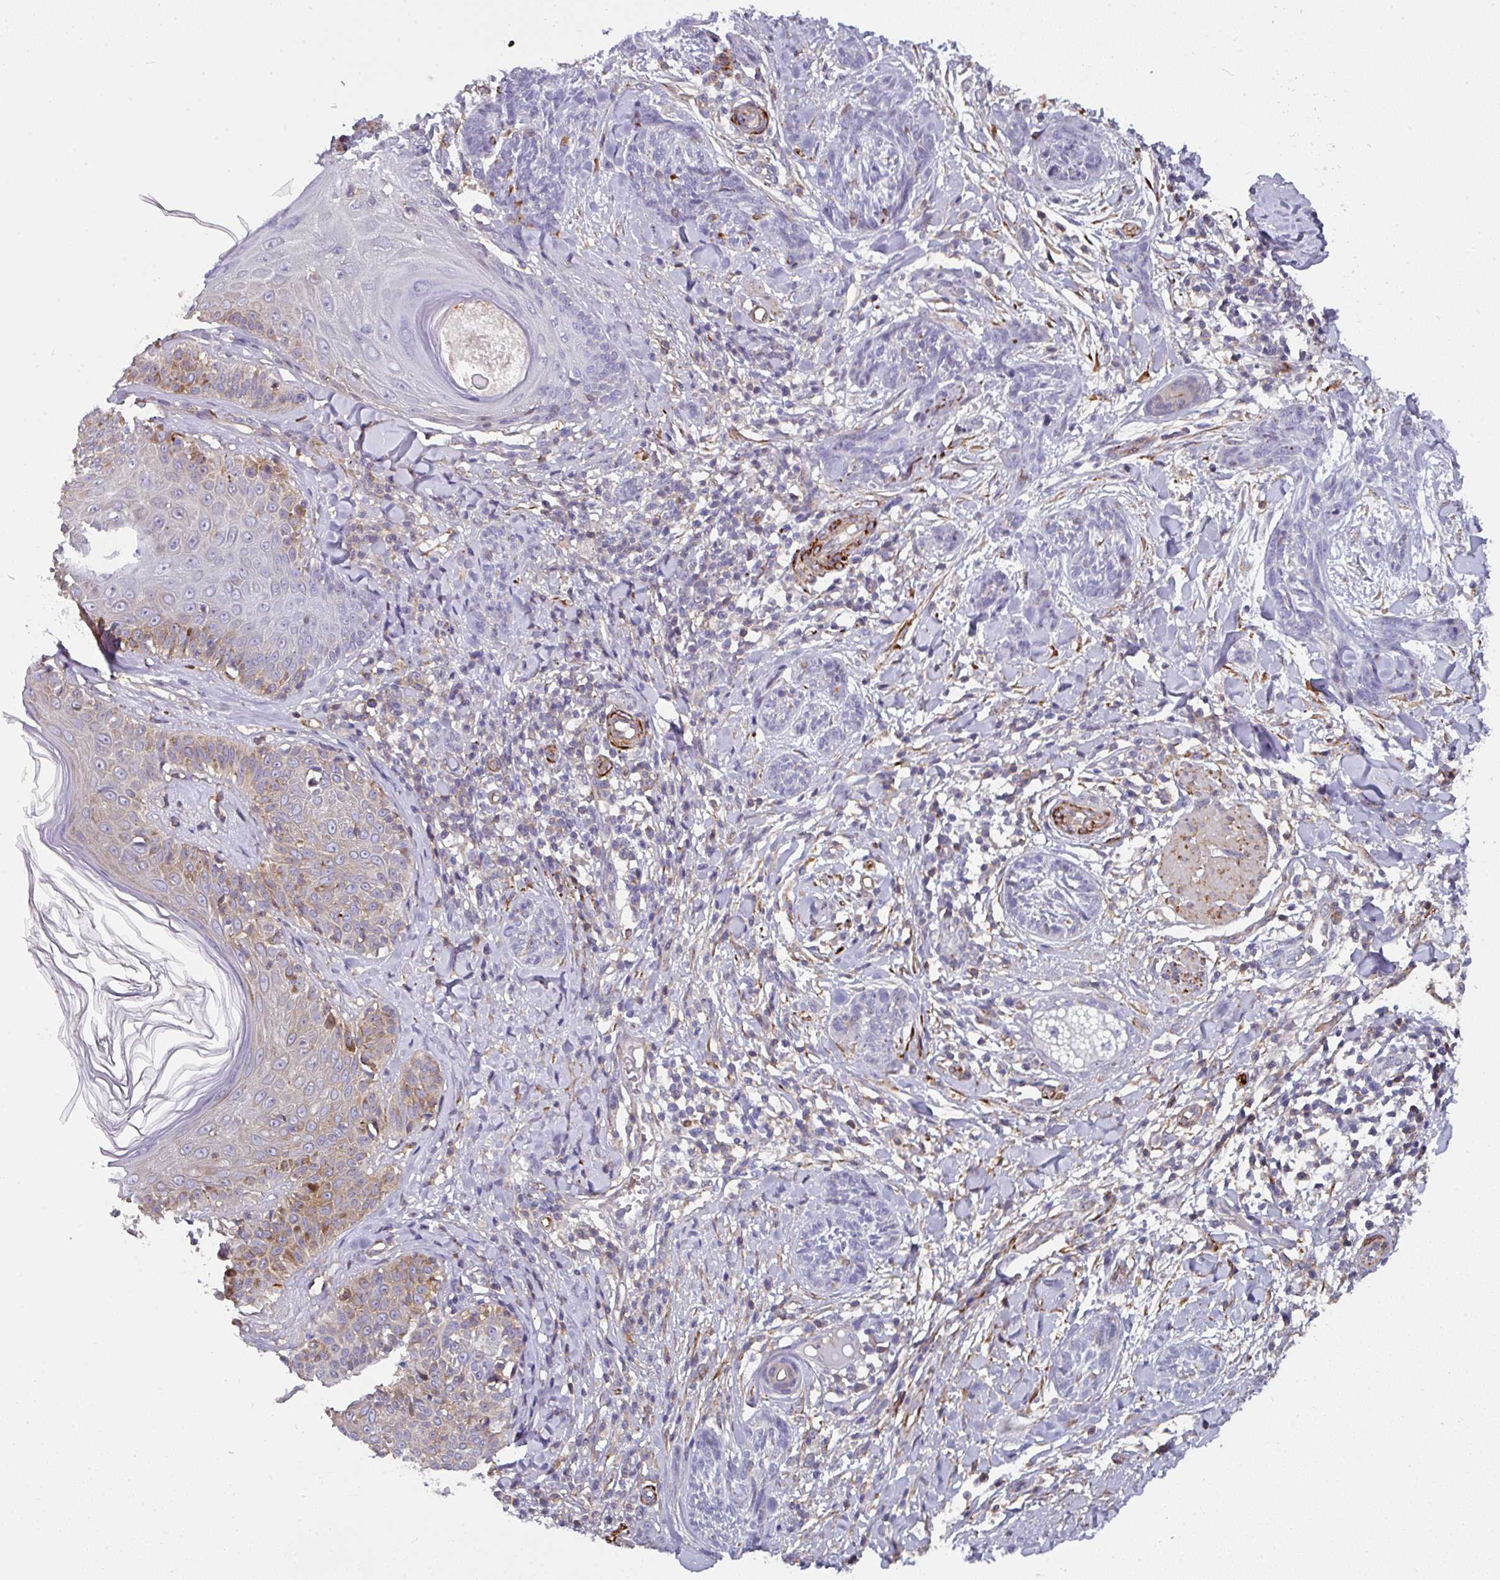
{"staining": {"intensity": "negative", "quantity": "none", "location": "none"}, "tissue": "skin cancer", "cell_type": "Tumor cells", "image_type": "cancer", "snomed": [{"axis": "morphology", "description": "Basal cell carcinoma"}, {"axis": "topography", "description": "Skin"}], "caption": "There is no significant positivity in tumor cells of skin cancer (basal cell carcinoma). (Stains: DAB immunohistochemistry with hematoxylin counter stain, Microscopy: brightfield microscopy at high magnification).", "gene": "BEND5", "patient": {"sex": "male", "age": 73}}